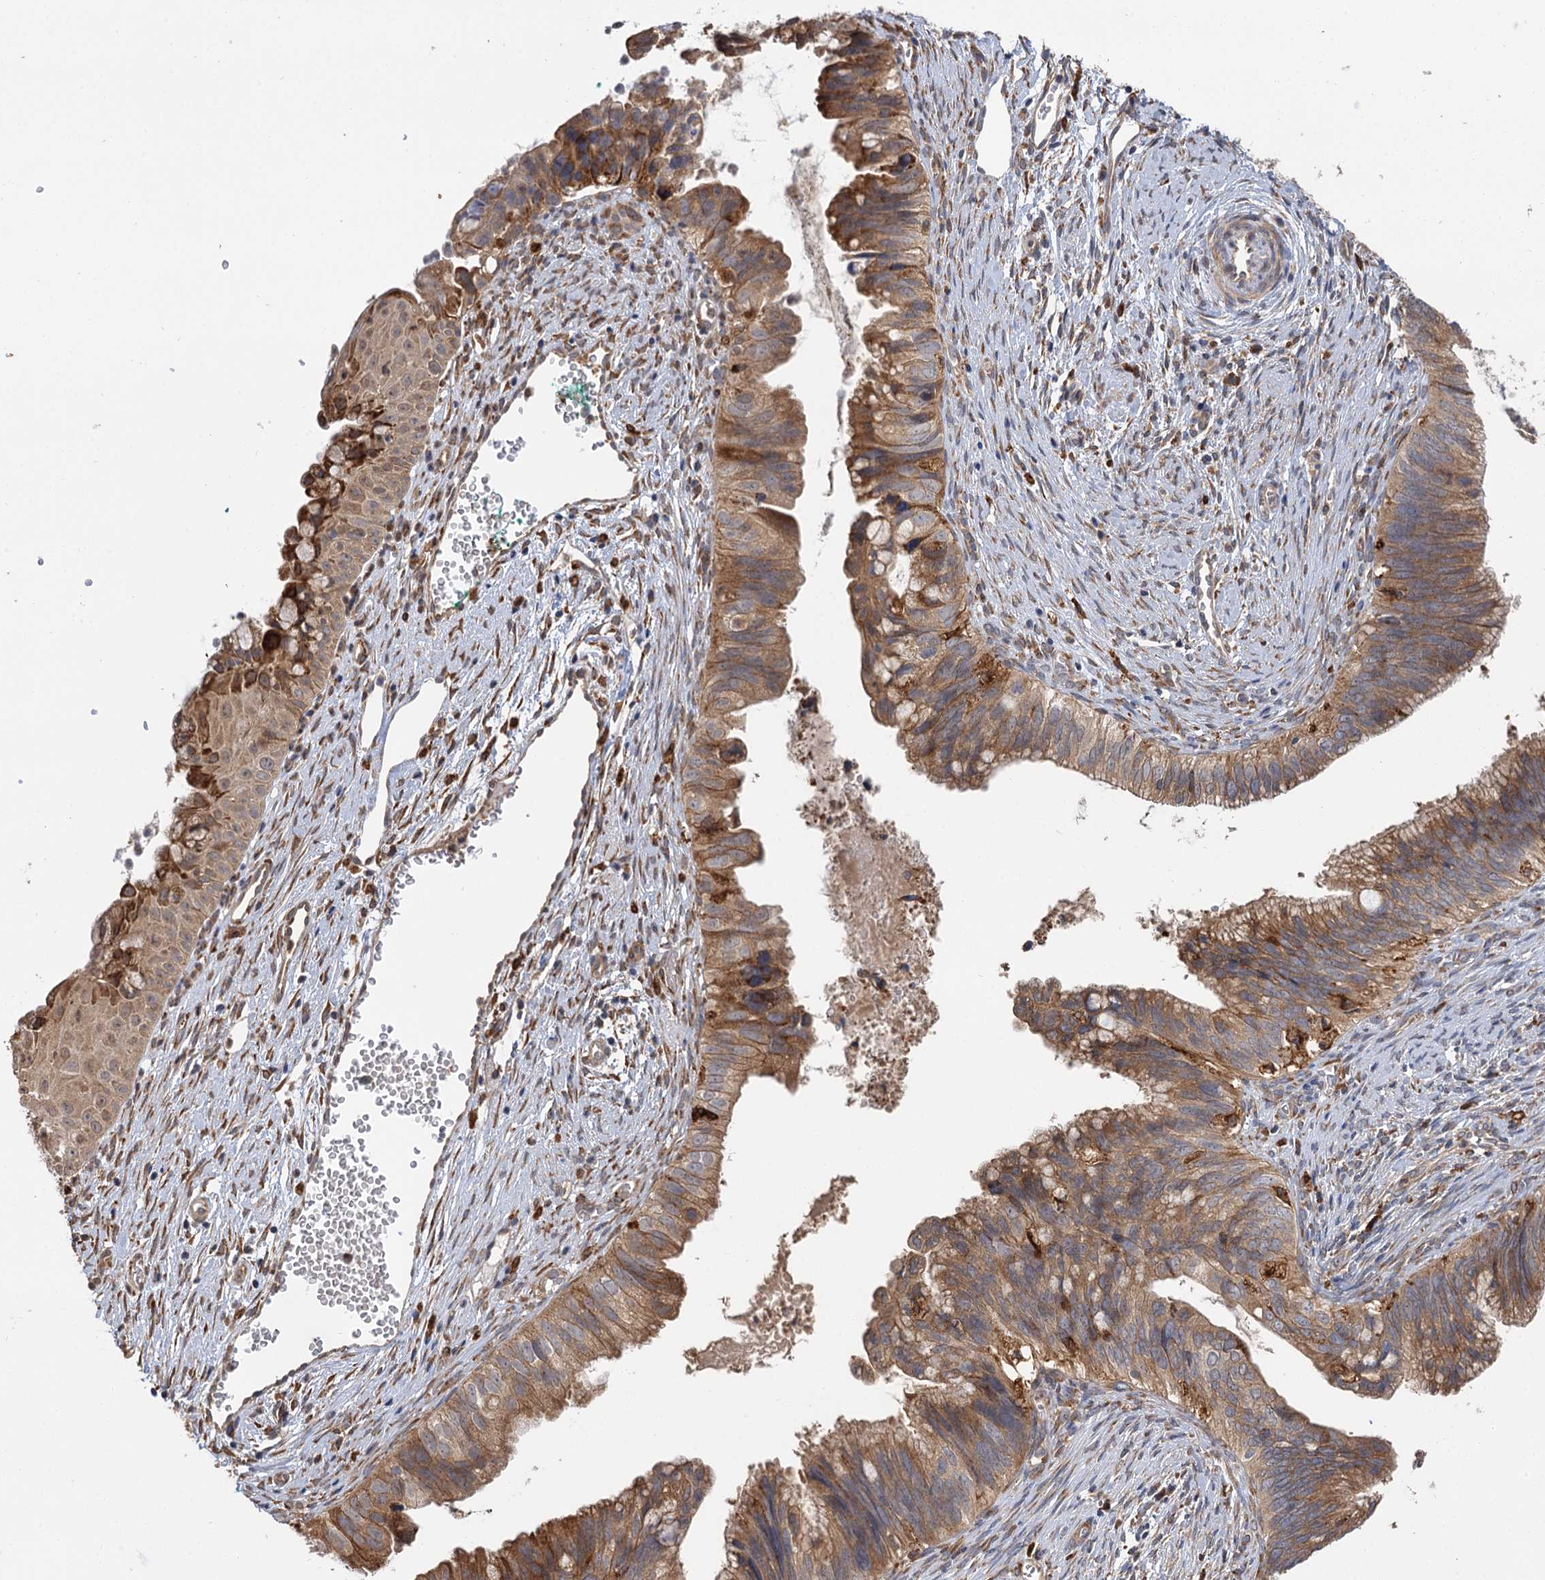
{"staining": {"intensity": "moderate", "quantity": ">75%", "location": "cytoplasmic/membranous"}, "tissue": "cervical cancer", "cell_type": "Tumor cells", "image_type": "cancer", "snomed": [{"axis": "morphology", "description": "Adenocarcinoma, NOS"}, {"axis": "topography", "description": "Cervix"}], "caption": "The photomicrograph displays staining of cervical adenocarcinoma, revealing moderate cytoplasmic/membranous protein positivity (brown color) within tumor cells.", "gene": "PPIP5K2", "patient": {"sex": "female", "age": 42}}